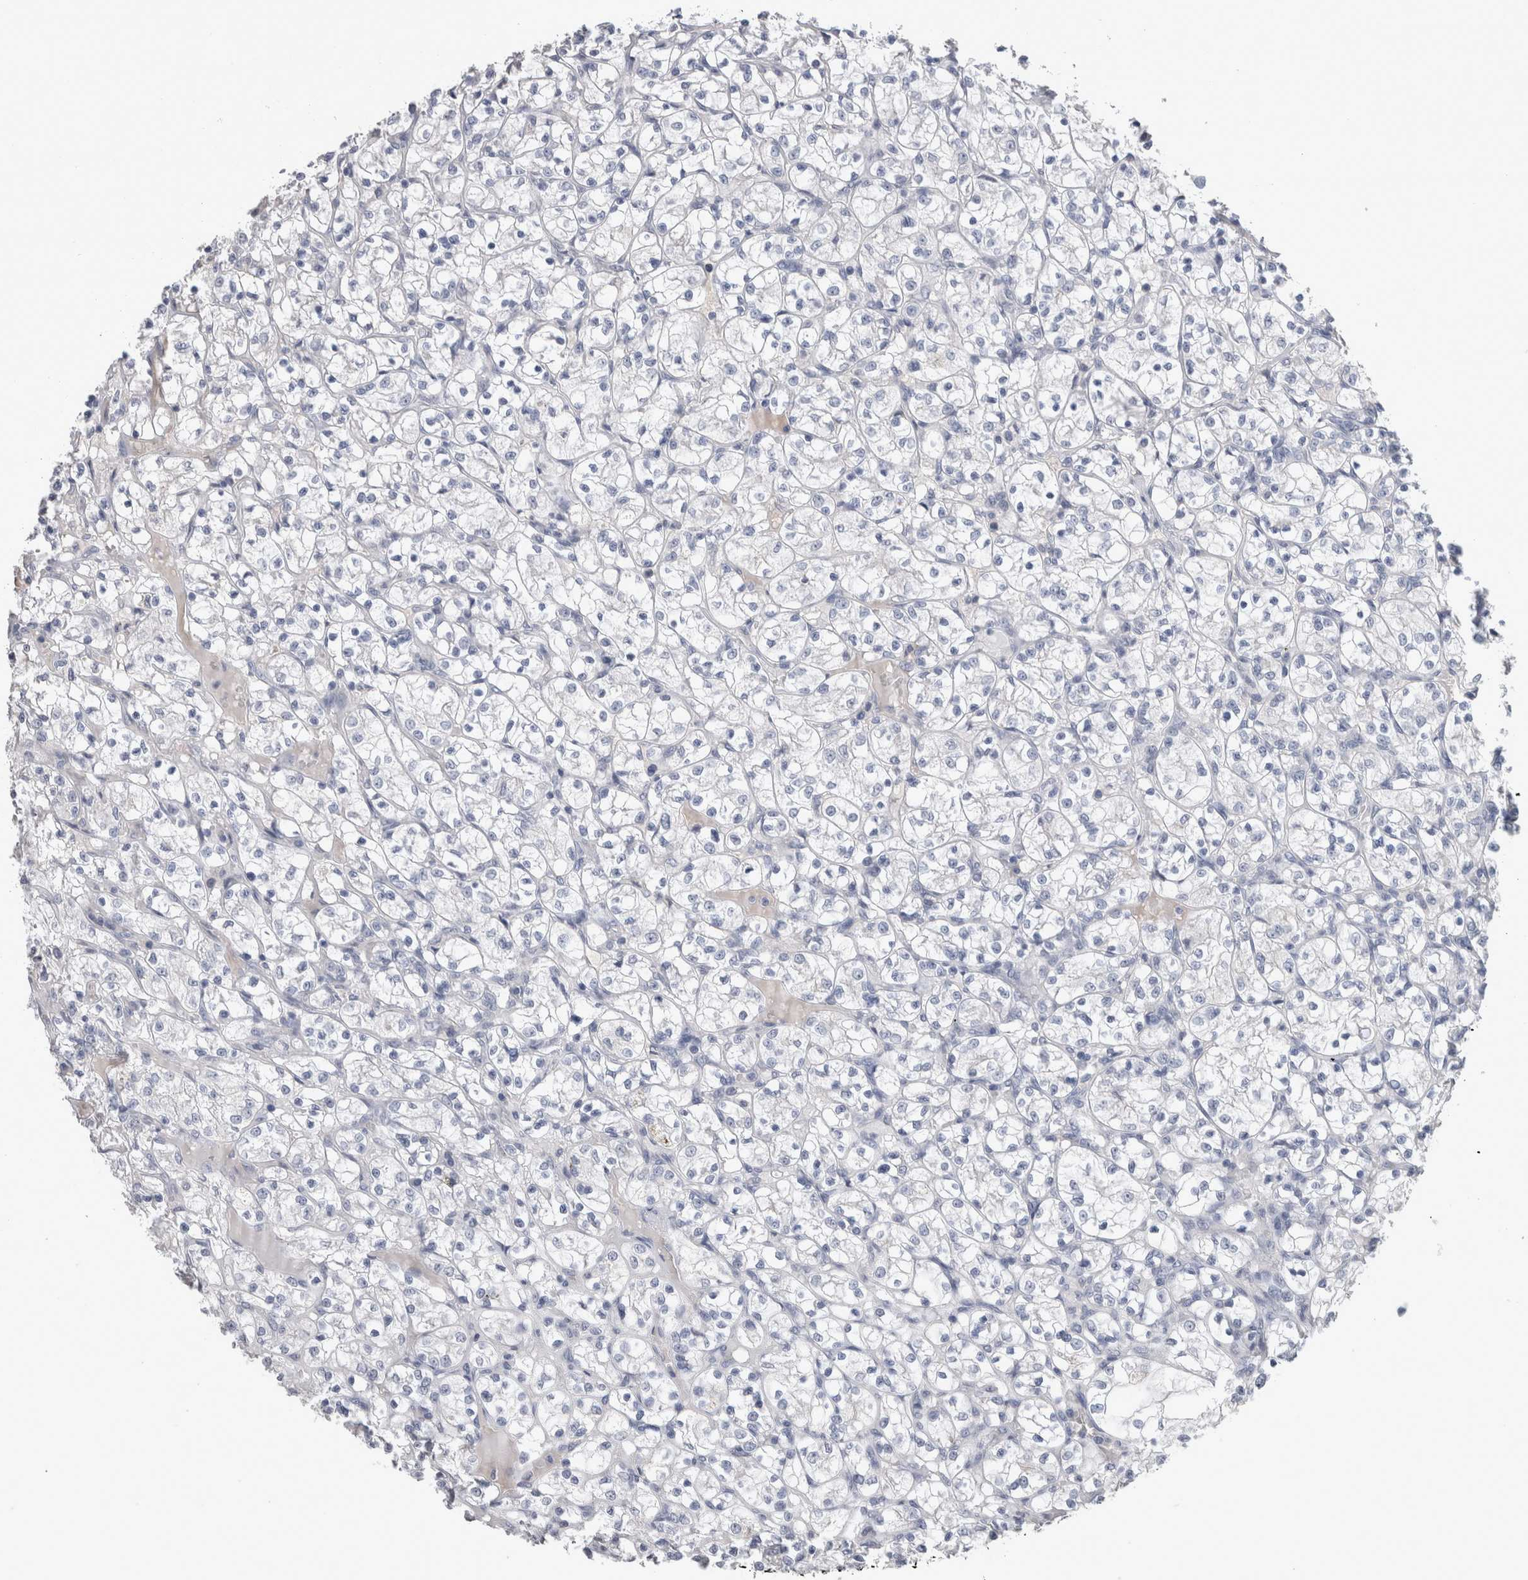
{"staining": {"intensity": "negative", "quantity": "none", "location": "none"}, "tissue": "renal cancer", "cell_type": "Tumor cells", "image_type": "cancer", "snomed": [{"axis": "morphology", "description": "Adenocarcinoma, NOS"}, {"axis": "topography", "description": "Kidney"}], "caption": "The photomicrograph displays no staining of tumor cells in adenocarcinoma (renal).", "gene": "REG1A", "patient": {"sex": "female", "age": 69}}